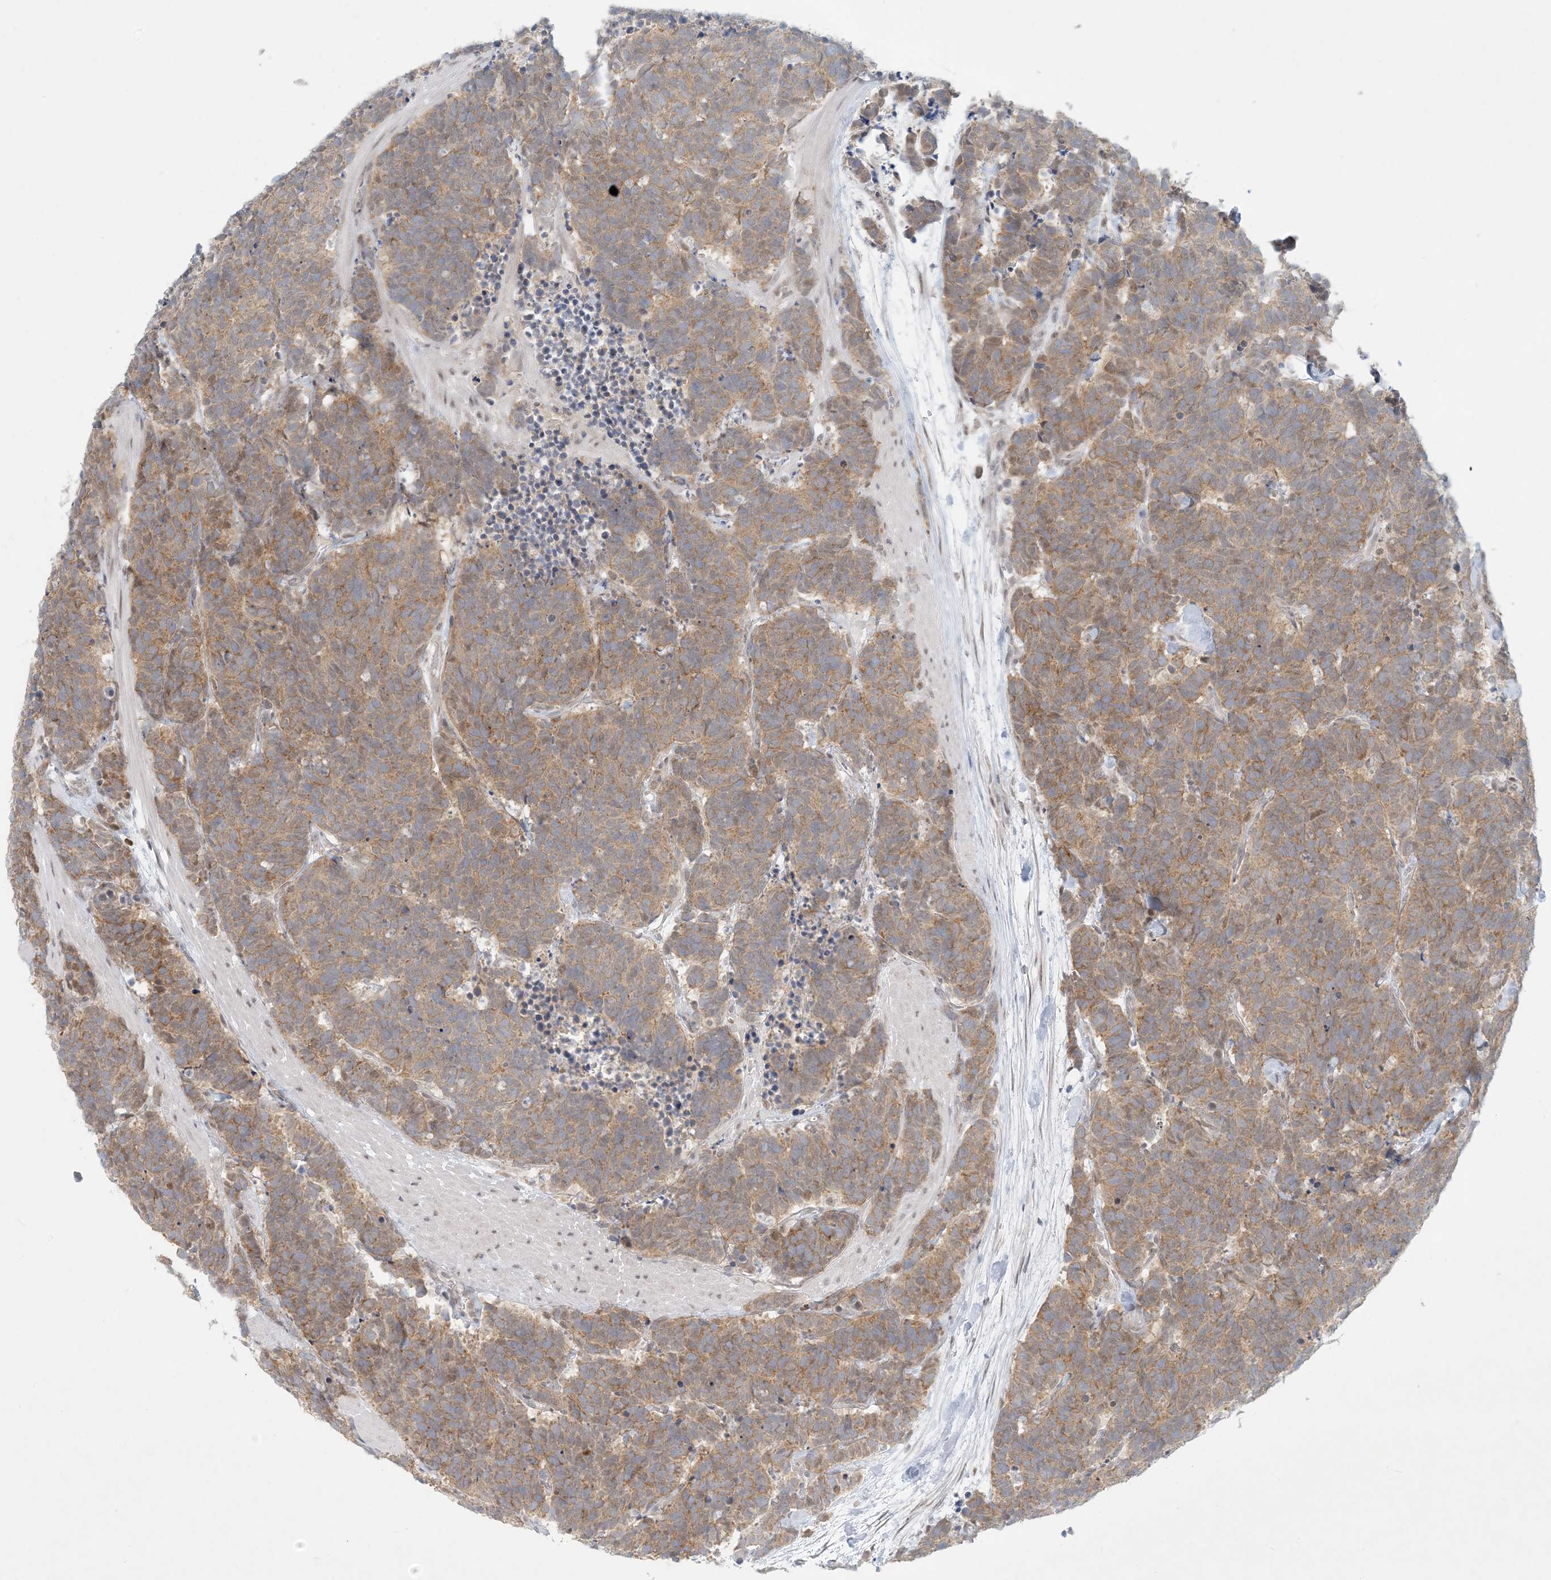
{"staining": {"intensity": "moderate", "quantity": ">75%", "location": "cytoplasmic/membranous"}, "tissue": "carcinoid", "cell_type": "Tumor cells", "image_type": "cancer", "snomed": [{"axis": "morphology", "description": "Carcinoma, NOS"}, {"axis": "morphology", "description": "Carcinoid, malignant, NOS"}, {"axis": "topography", "description": "Urinary bladder"}], "caption": "Protein expression analysis of carcinoma reveals moderate cytoplasmic/membranous positivity in approximately >75% of tumor cells. Using DAB (brown) and hematoxylin (blue) stains, captured at high magnification using brightfield microscopy.", "gene": "OBI1", "patient": {"sex": "male", "age": 57}}